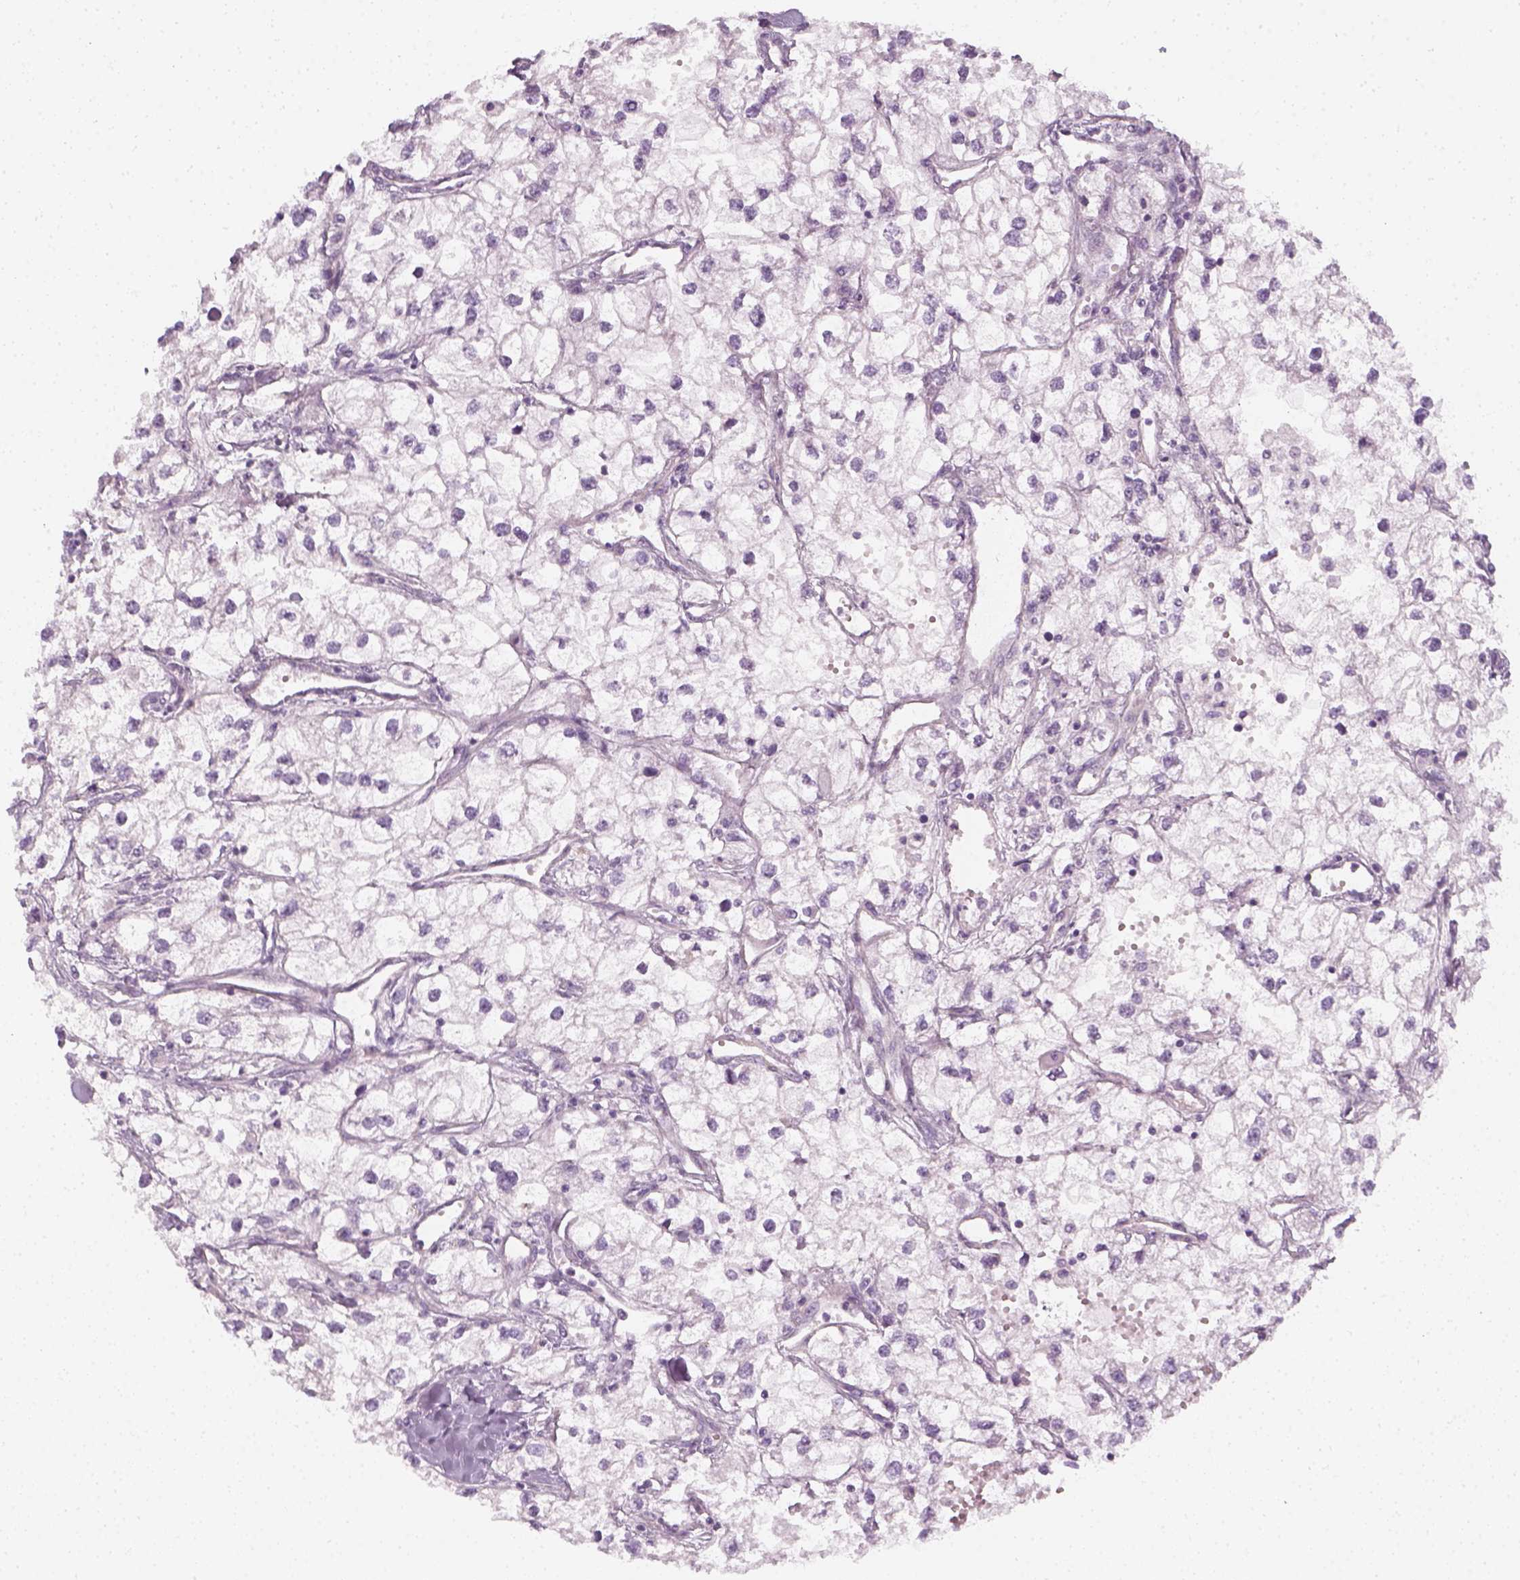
{"staining": {"intensity": "negative", "quantity": "none", "location": "none"}, "tissue": "renal cancer", "cell_type": "Tumor cells", "image_type": "cancer", "snomed": [{"axis": "morphology", "description": "Adenocarcinoma, NOS"}, {"axis": "topography", "description": "Kidney"}], "caption": "This is a image of IHC staining of renal cancer, which shows no expression in tumor cells.", "gene": "PRAME", "patient": {"sex": "male", "age": 59}}